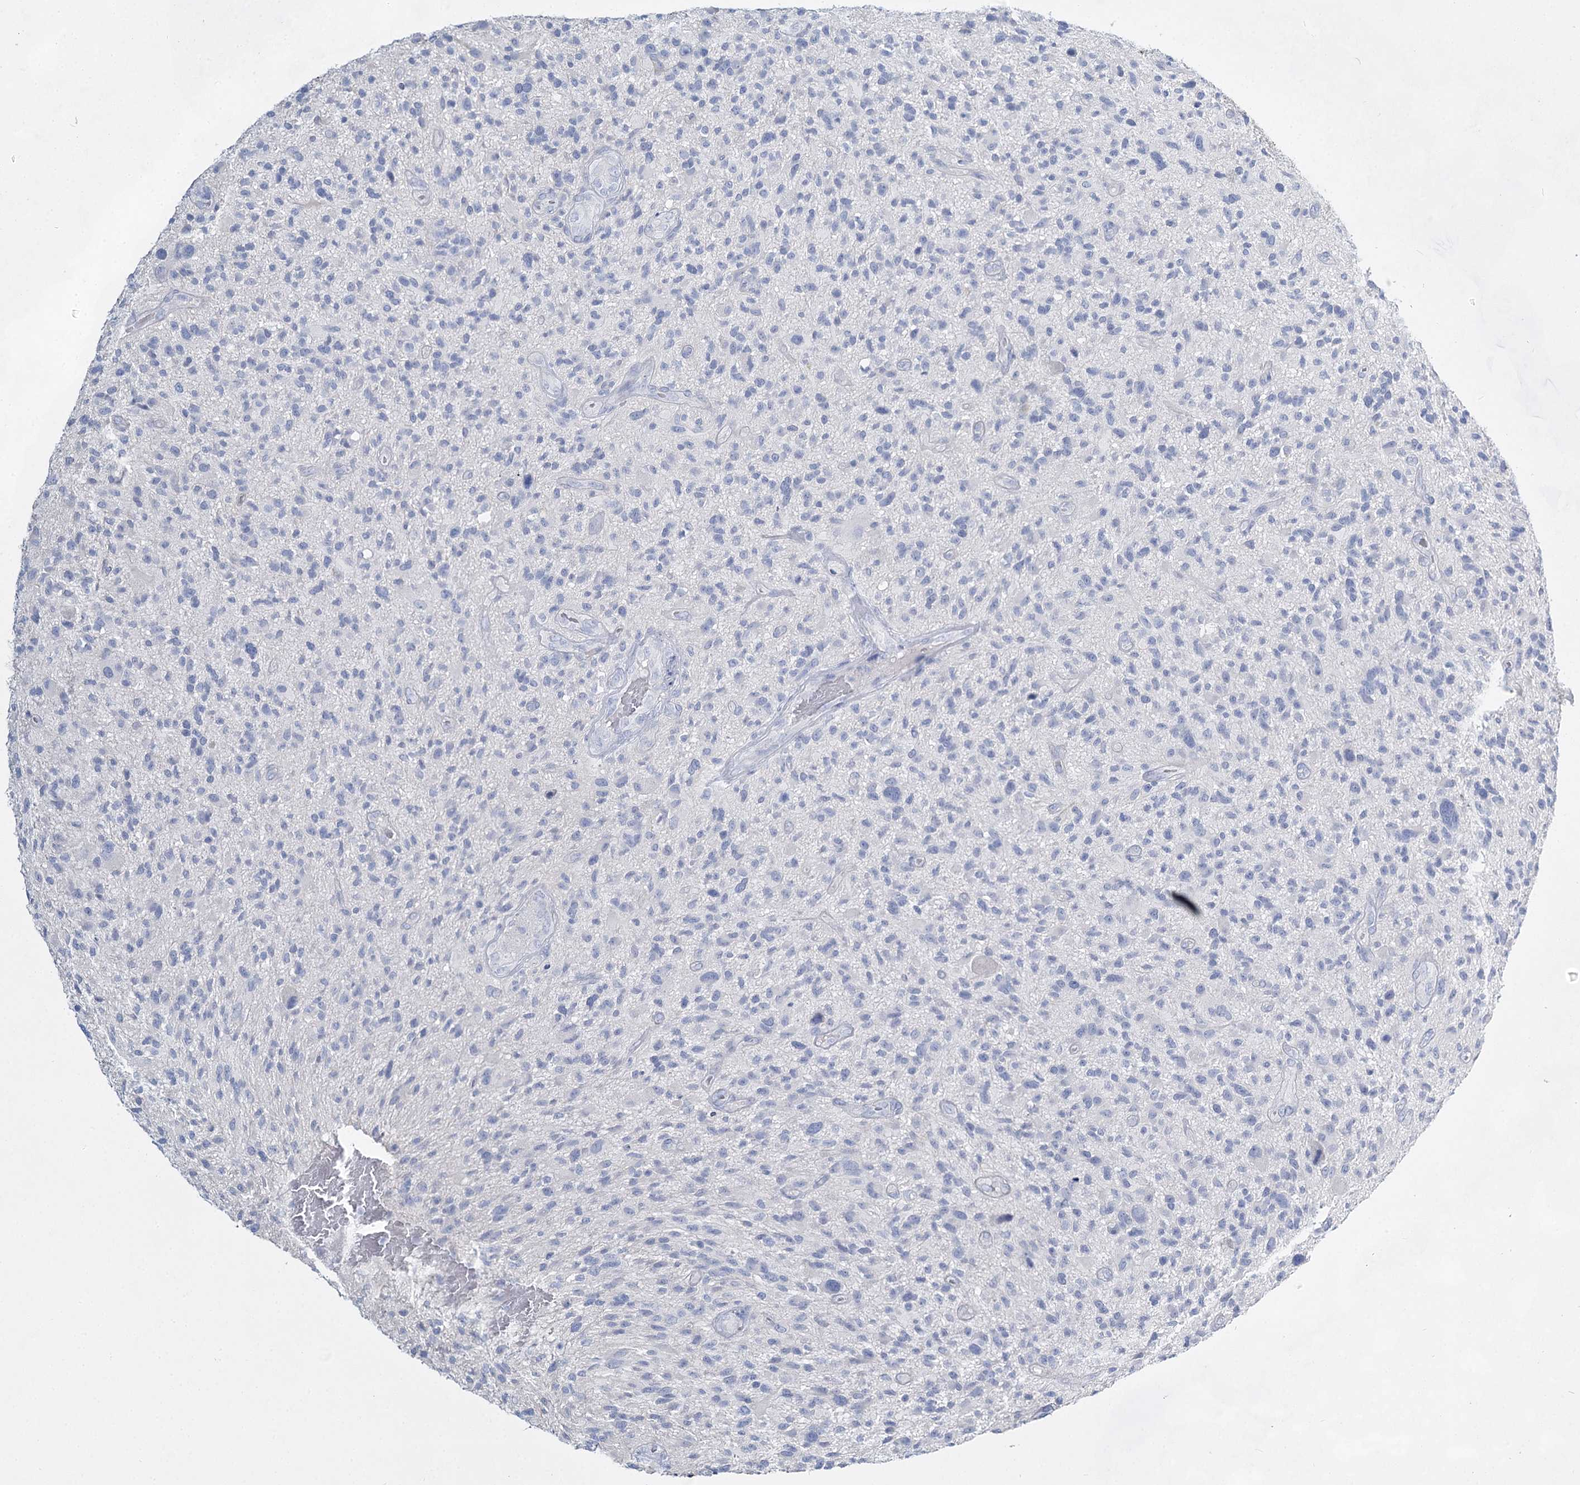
{"staining": {"intensity": "negative", "quantity": "none", "location": "none"}, "tissue": "glioma", "cell_type": "Tumor cells", "image_type": "cancer", "snomed": [{"axis": "morphology", "description": "Glioma, malignant, High grade"}, {"axis": "topography", "description": "Brain"}], "caption": "DAB (3,3'-diaminobenzidine) immunohistochemical staining of malignant high-grade glioma shows no significant positivity in tumor cells.", "gene": "SLC17A2", "patient": {"sex": "male", "age": 47}}